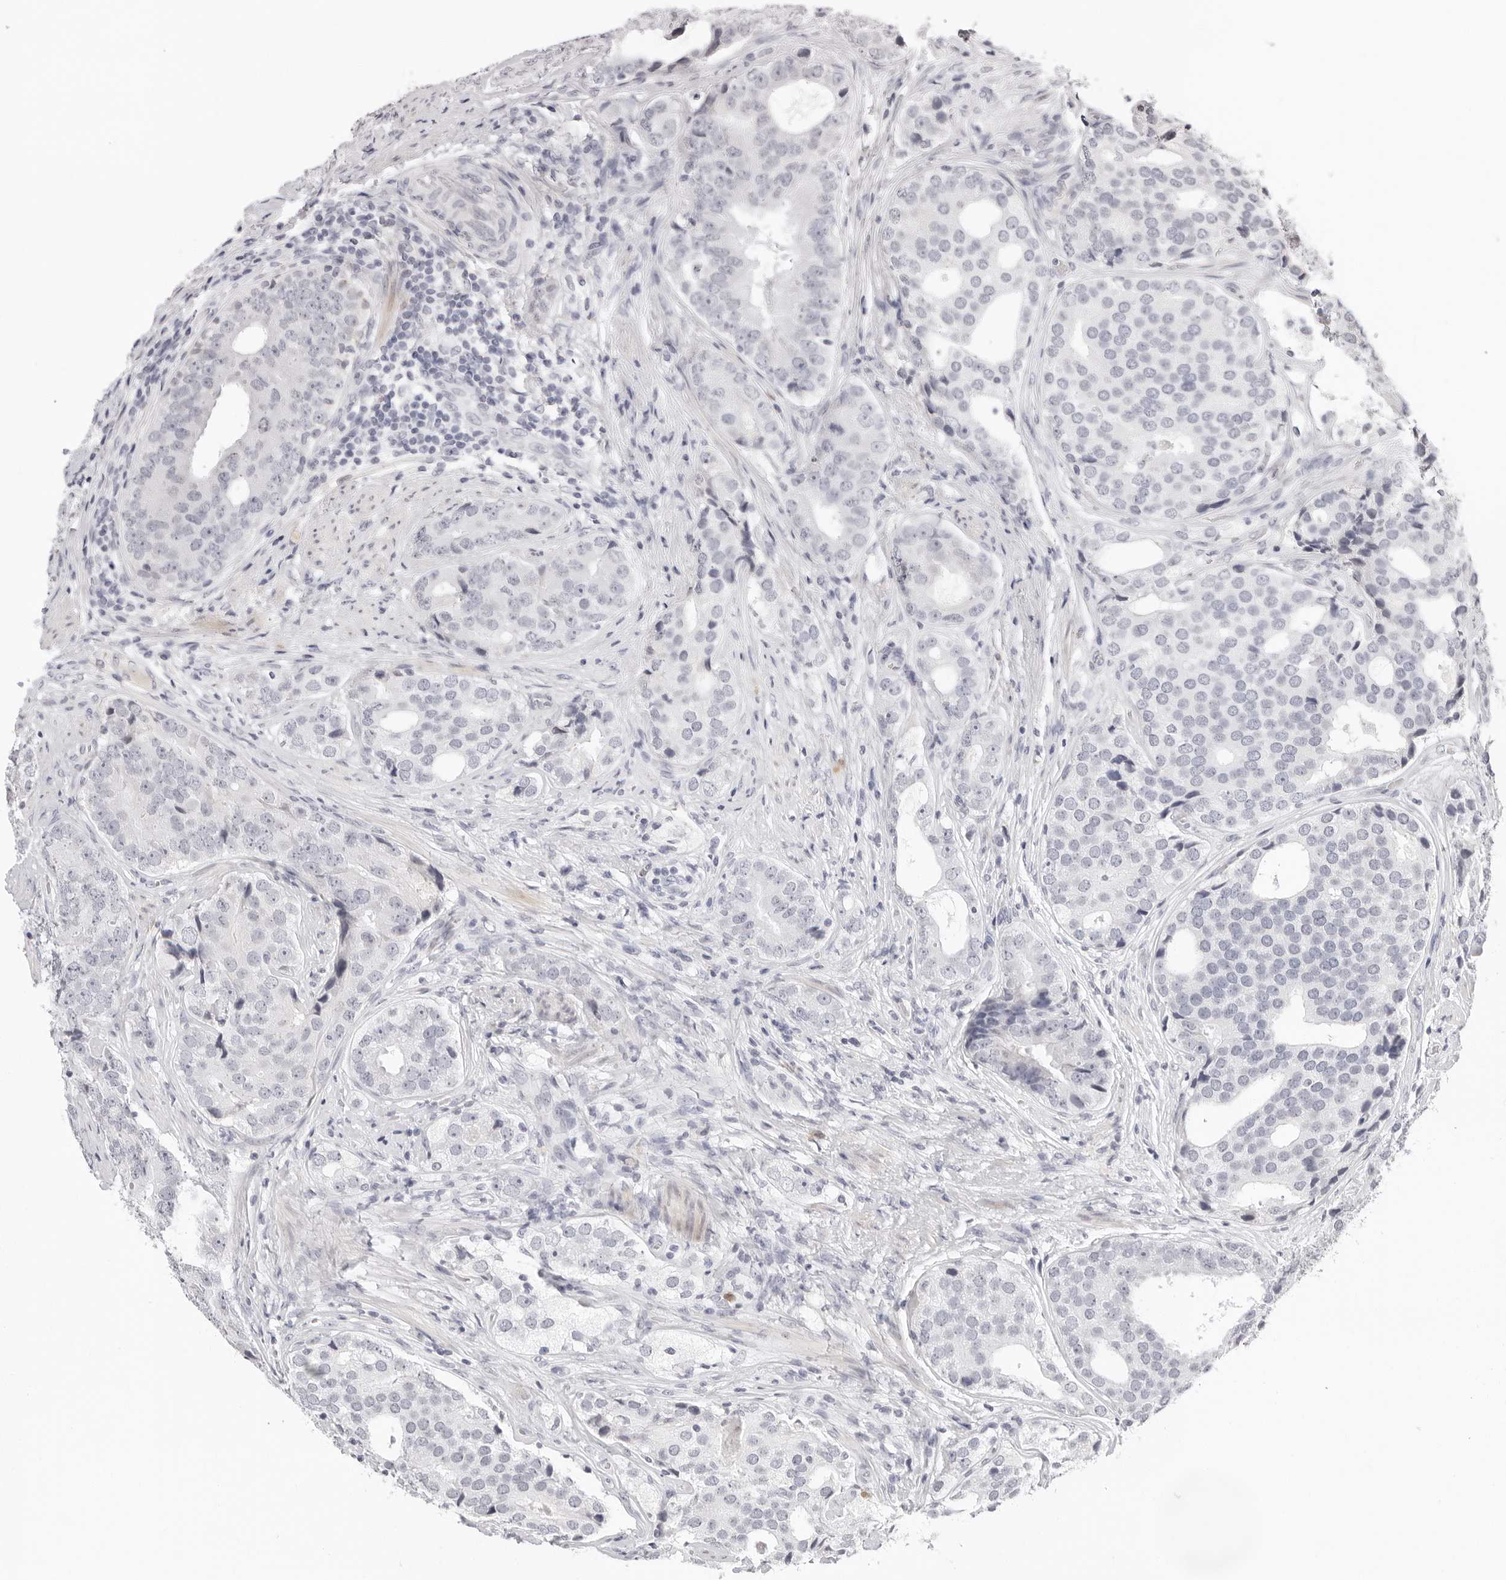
{"staining": {"intensity": "negative", "quantity": "none", "location": "none"}, "tissue": "prostate cancer", "cell_type": "Tumor cells", "image_type": "cancer", "snomed": [{"axis": "morphology", "description": "Adenocarcinoma, High grade"}, {"axis": "topography", "description": "Prostate"}], "caption": "Immunohistochemistry micrograph of high-grade adenocarcinoma (prostate) stained for a protein (brown), which exhibits no expression in tumor cells.", "gene": "STRADB", "patient": {"sex": "male", "age": 56}}